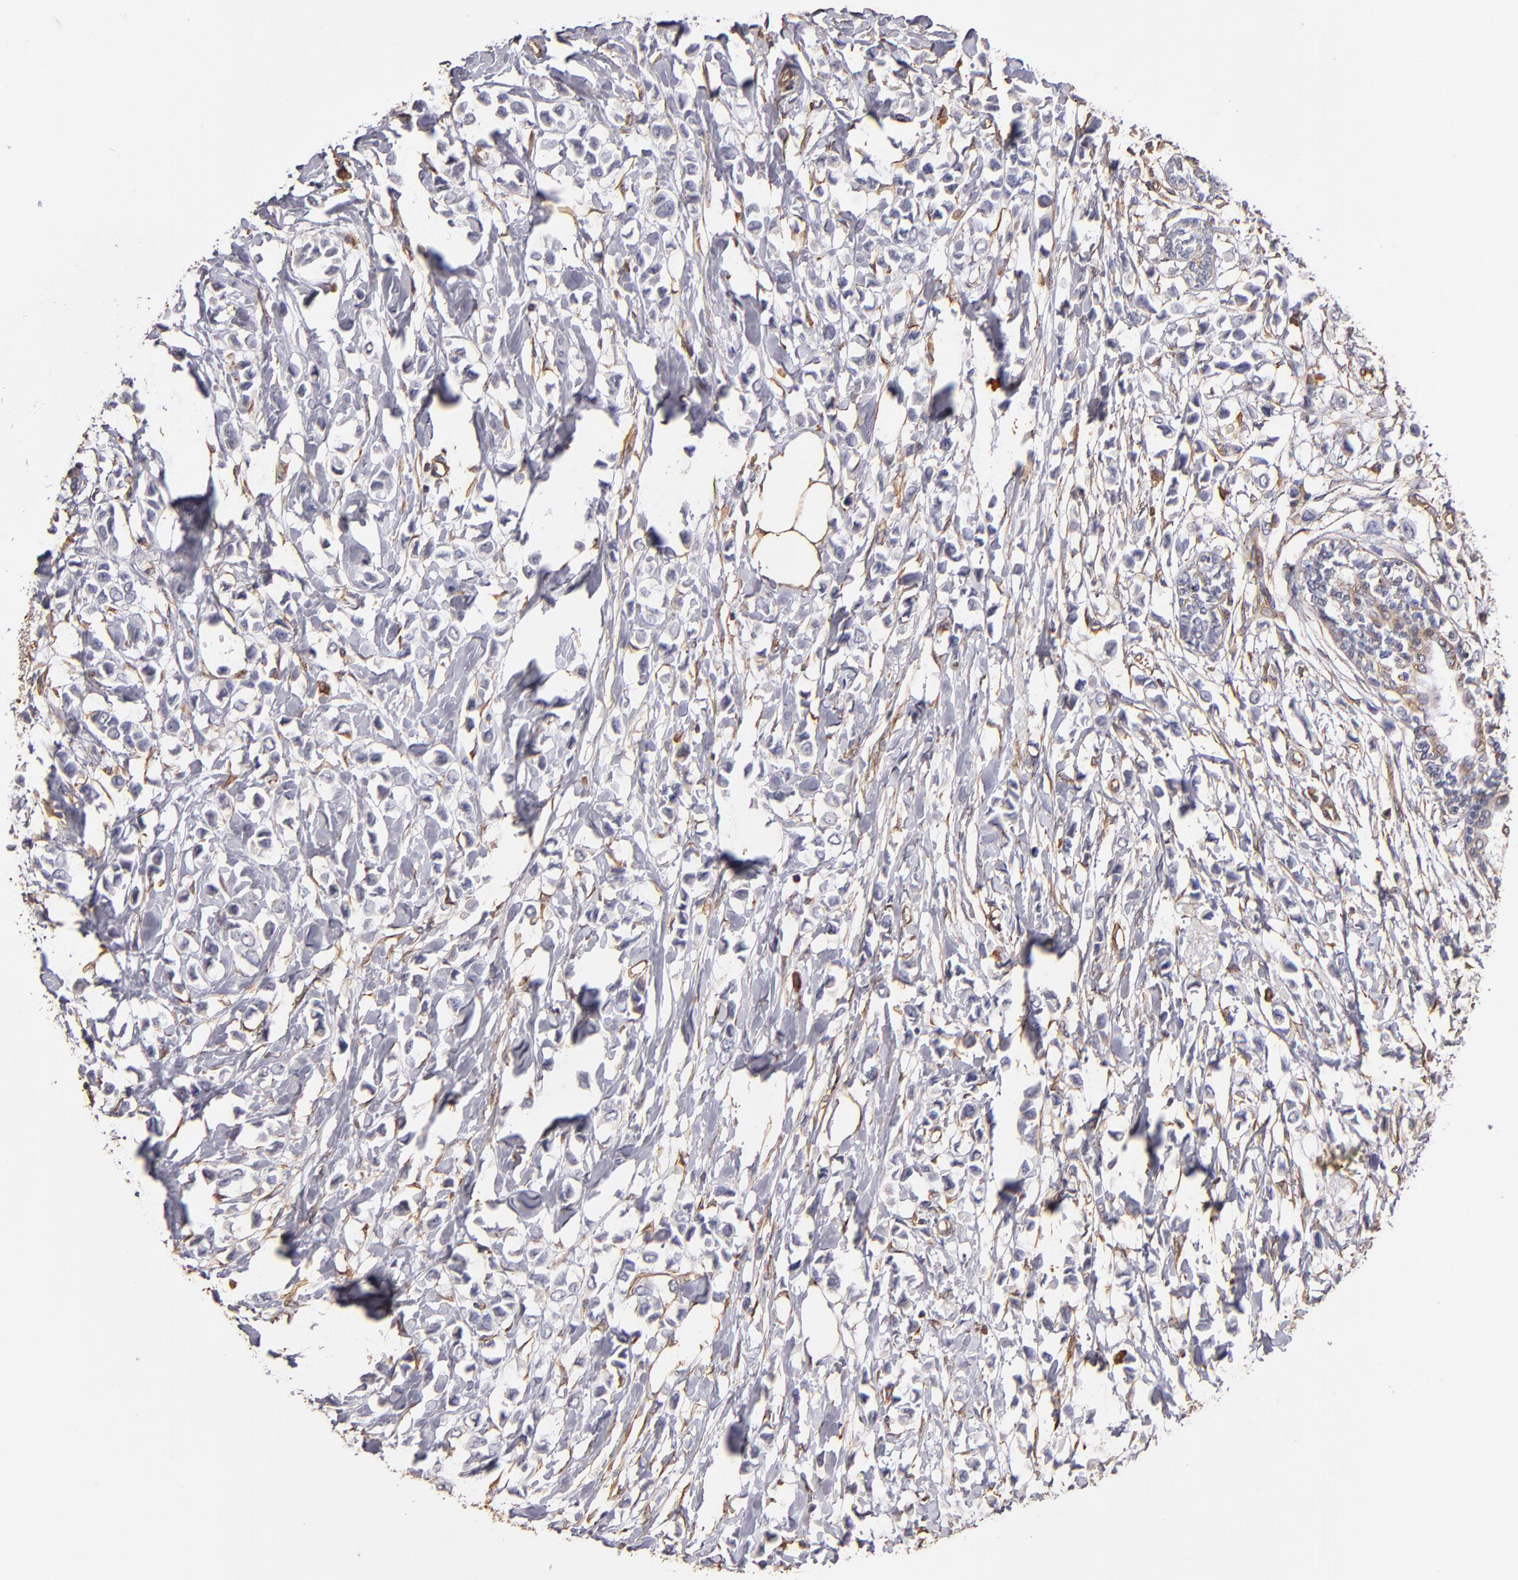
{"staining": {"intensity": "negative", "quantity": "none", "location": "none"}, "tissue": "breast cancer", "cell_type": "Tumor cells", "image_type": "cancer", "snomed": [{"axis": "morphology", "description": "Lobular carcinoma"}, {"axis": "topography", "description": "Breast"}], "caption": "Tumor cells are negative for brown protein staining in breast lobular carcinoma.", "gene": "ABCC1", "patient": {"sex": "female", "age": 51}}